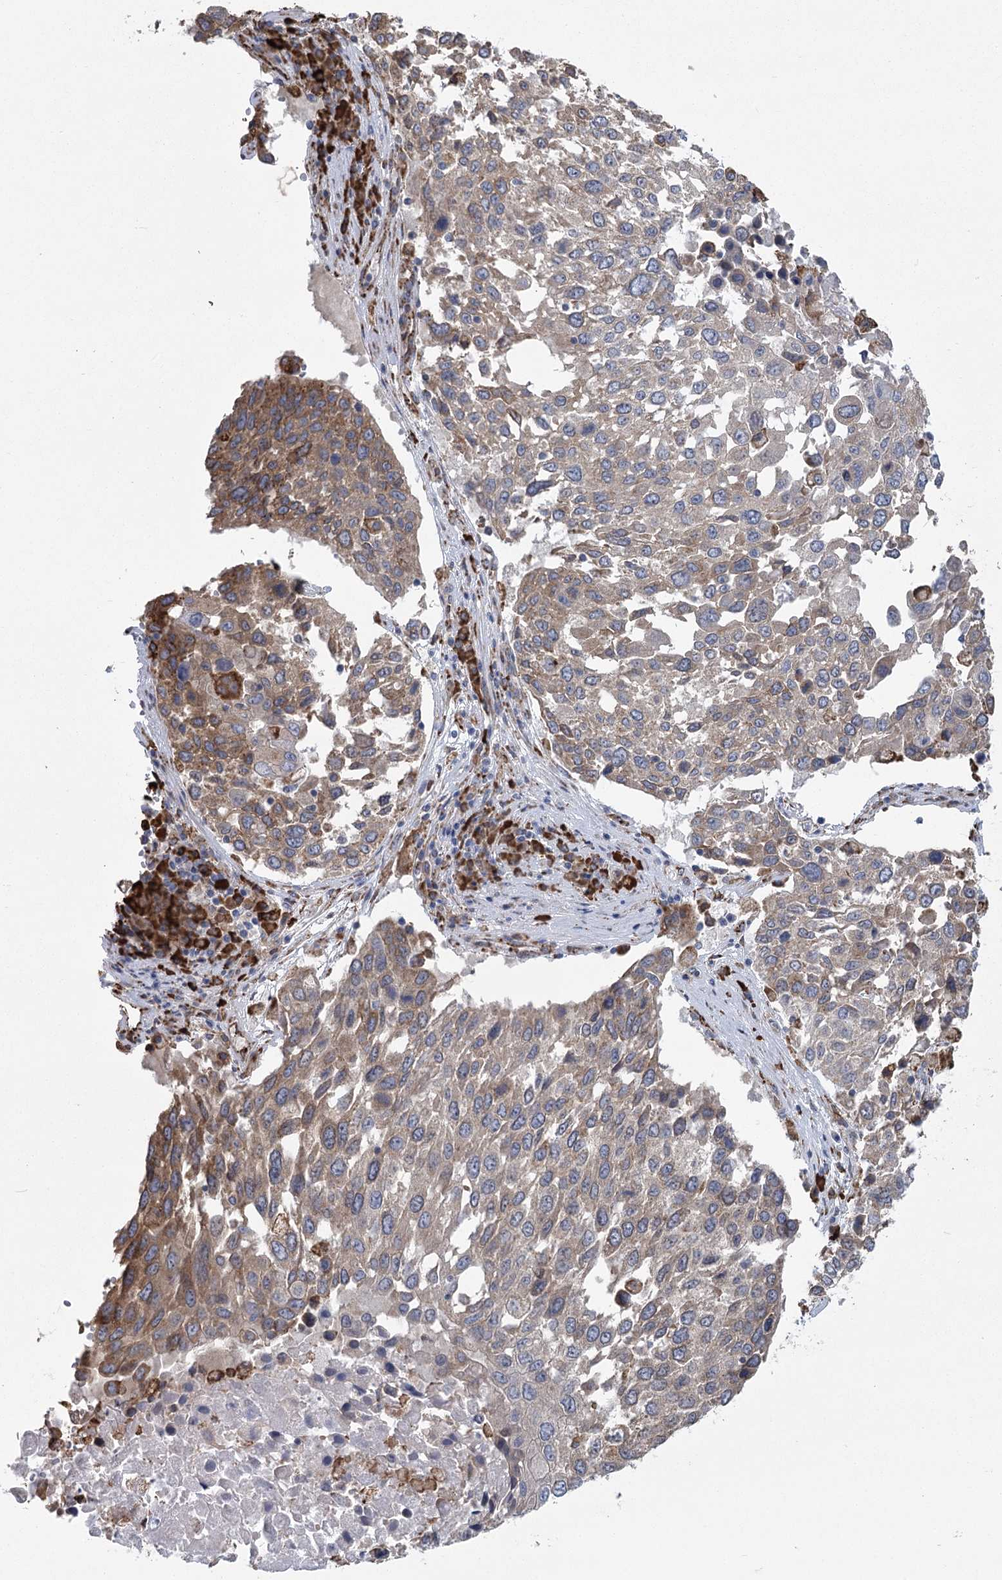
{"staining": {"intensity": "moderate", "quantity": ">75%", "location": "cytoplasmic/membranous"}, "tissue": "lung cancer", "cell_type": "Tumor cells", "image_type": "cancer", "snomed": [{"axis": "morphology", "description": "Squamous cell carcinoma, NOS"}, {"axis": "topography", "description": "Lung"}], "caption": "Immunohistochemistry histopathology image of neoplastic tissue: human lung cancer (squamous cell carcinoma) stained using immunohistochemistry (IHC) reveals medium levels of moderate protein expression localized specifically in the cytoplasmic/membranous of tumor cells, appearing as a cytoplasmic/membranous brown color.", "gene": "METTL24", "patient": {"sex": "male", "age": 65}}